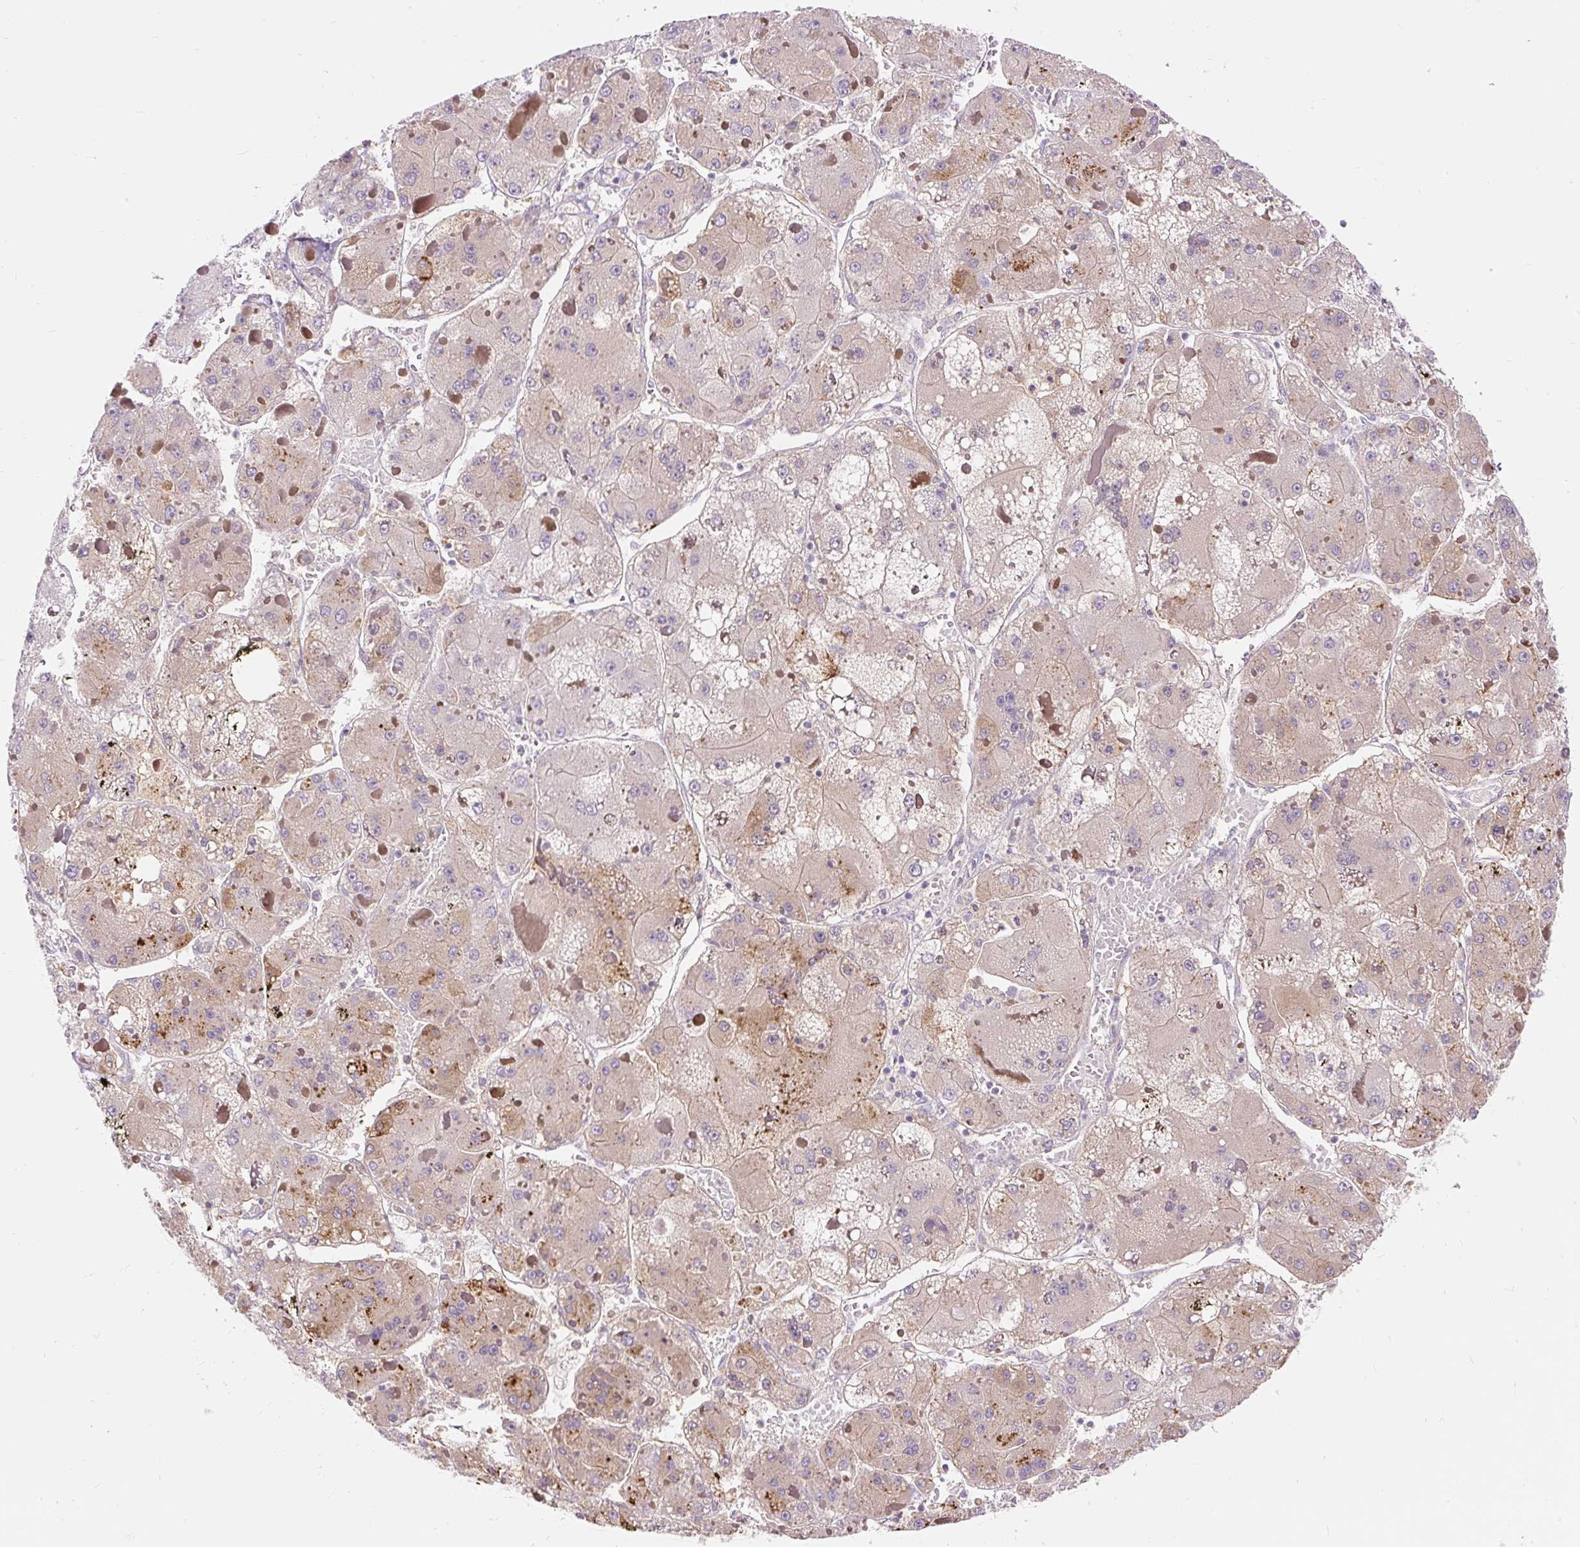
{"staining": {"intensity": "weak", "quantity": "25%-75%", "location": "cytoplasmic/membranous"}, "tissue": "liver cancer", "cell_type": "Tumor cells", "image_type": "cancer", "snomed": [{"axis": "morphology", "description": "Carcinoma, Hepatocellular, NOS"}, {"axis": "topography", "description": "Liver"}], "caption": "The photomicrograph shows immunohistochemical staining of liver hepatocellular carcinoma. There is weak cytoplasmic/membranous expression is present in about 25%-75% of tumor cells. (DAB (3,3'-diaminobenzidine) IHC with brightfield microscopy, high magnification).", "gene": "TMEM150C", "patient": {"sex": "female", "age": 73}}